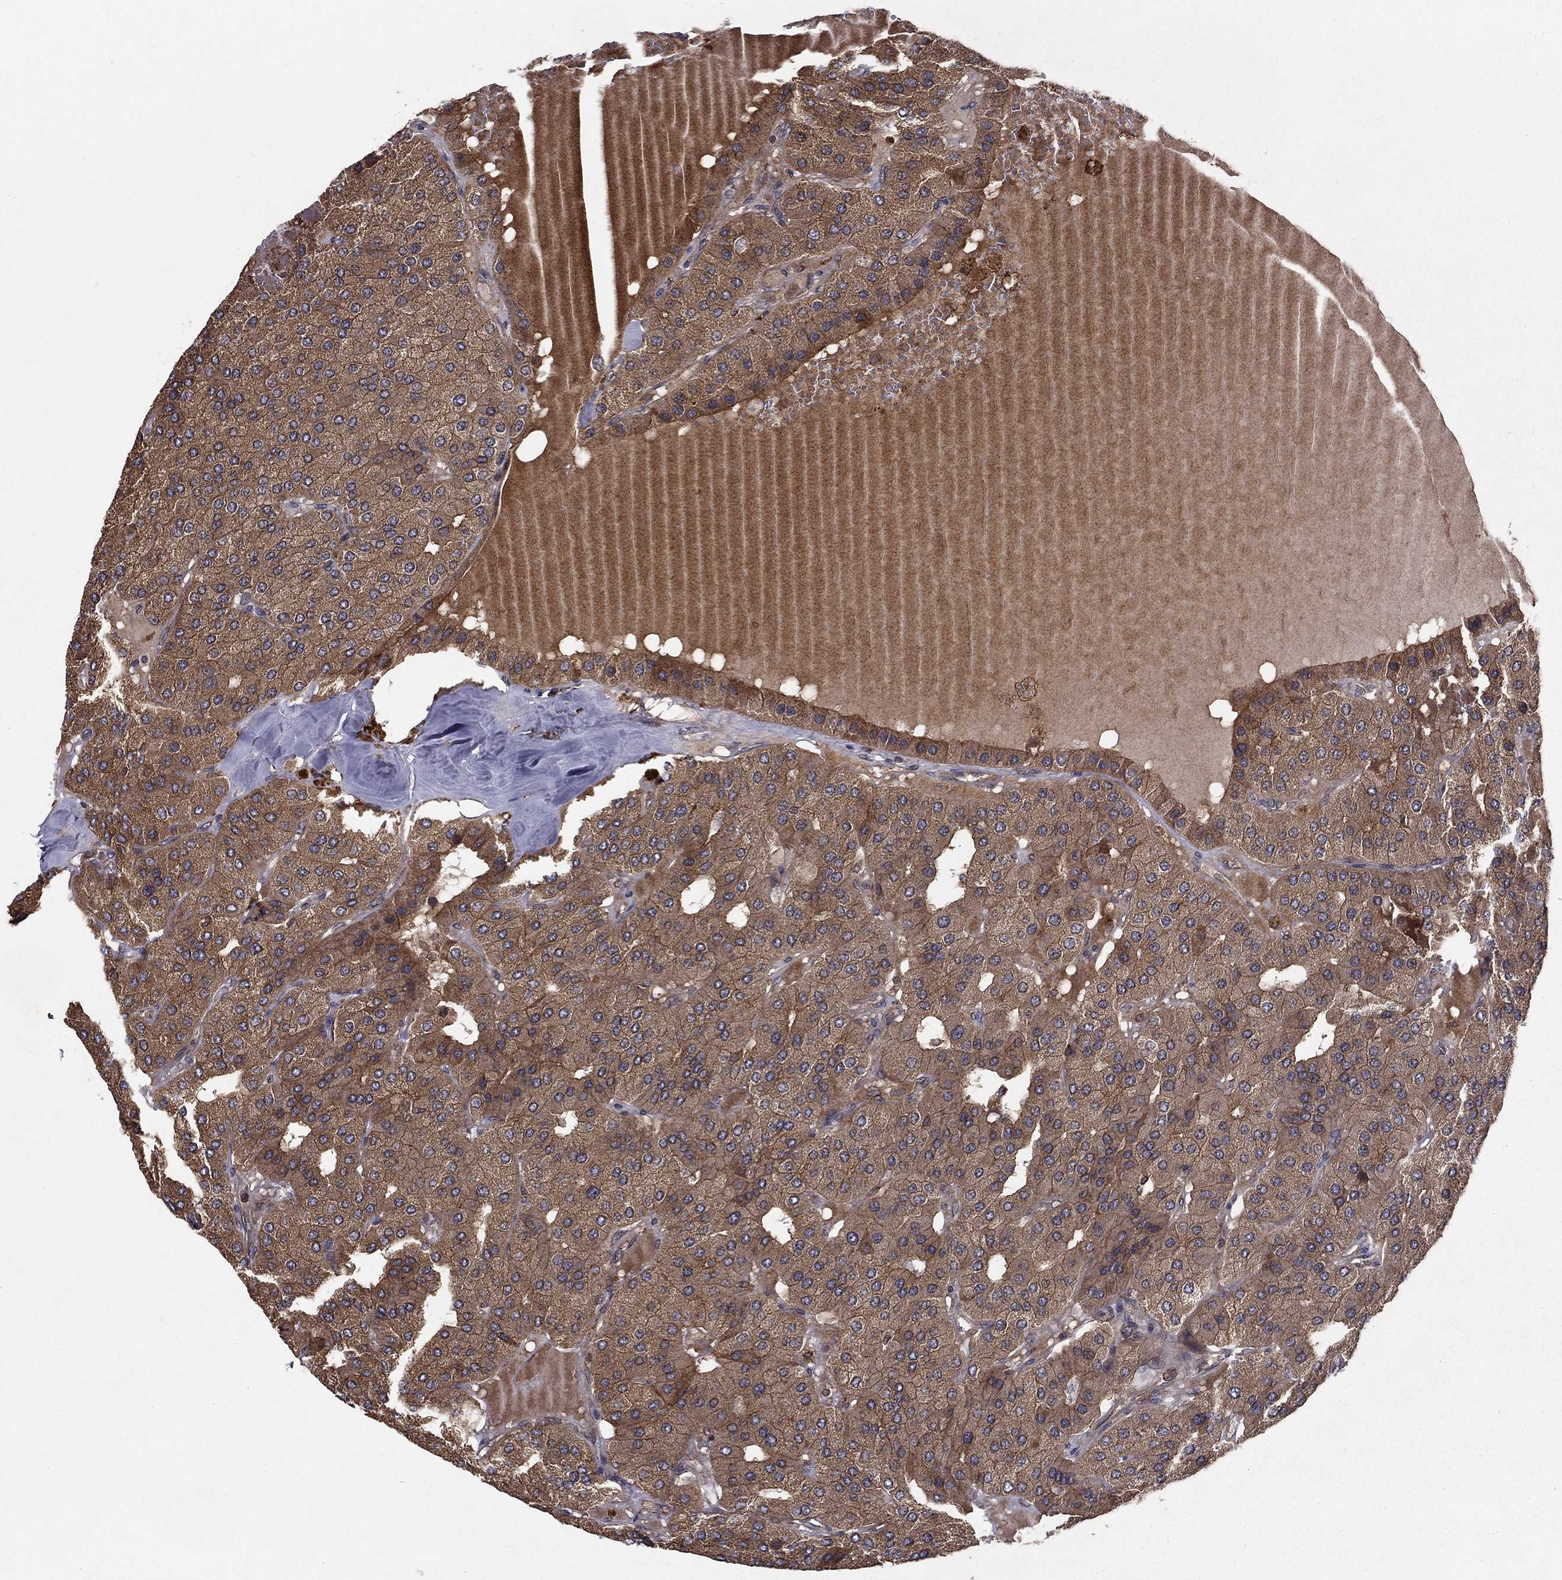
{"staining": {"intensity": "moderate", "quantity": ">75%", "location": "cytoplasmic/membranous"}, "tissue": "parathyroid gland", "cell_type": "Glandular cells", "image_type": "normal", "snomed": [{"axis": "morphology", "description": "Normal tissue, NOS"}, {"axis": "morphology", "description": "Adenoma, NOS"}, {"axis": "topography", "description": "Parathyroid gland"}], "caption": "The micrograph demonstrates immunohistochemical staining of unremarkable parathyroid gland. There is moderate cytoplasmic/membranous staining is appreciated in about >75% of glandular cells.", "gene": "BABAM2", "patient": {"sex": "female", "age": 86}}